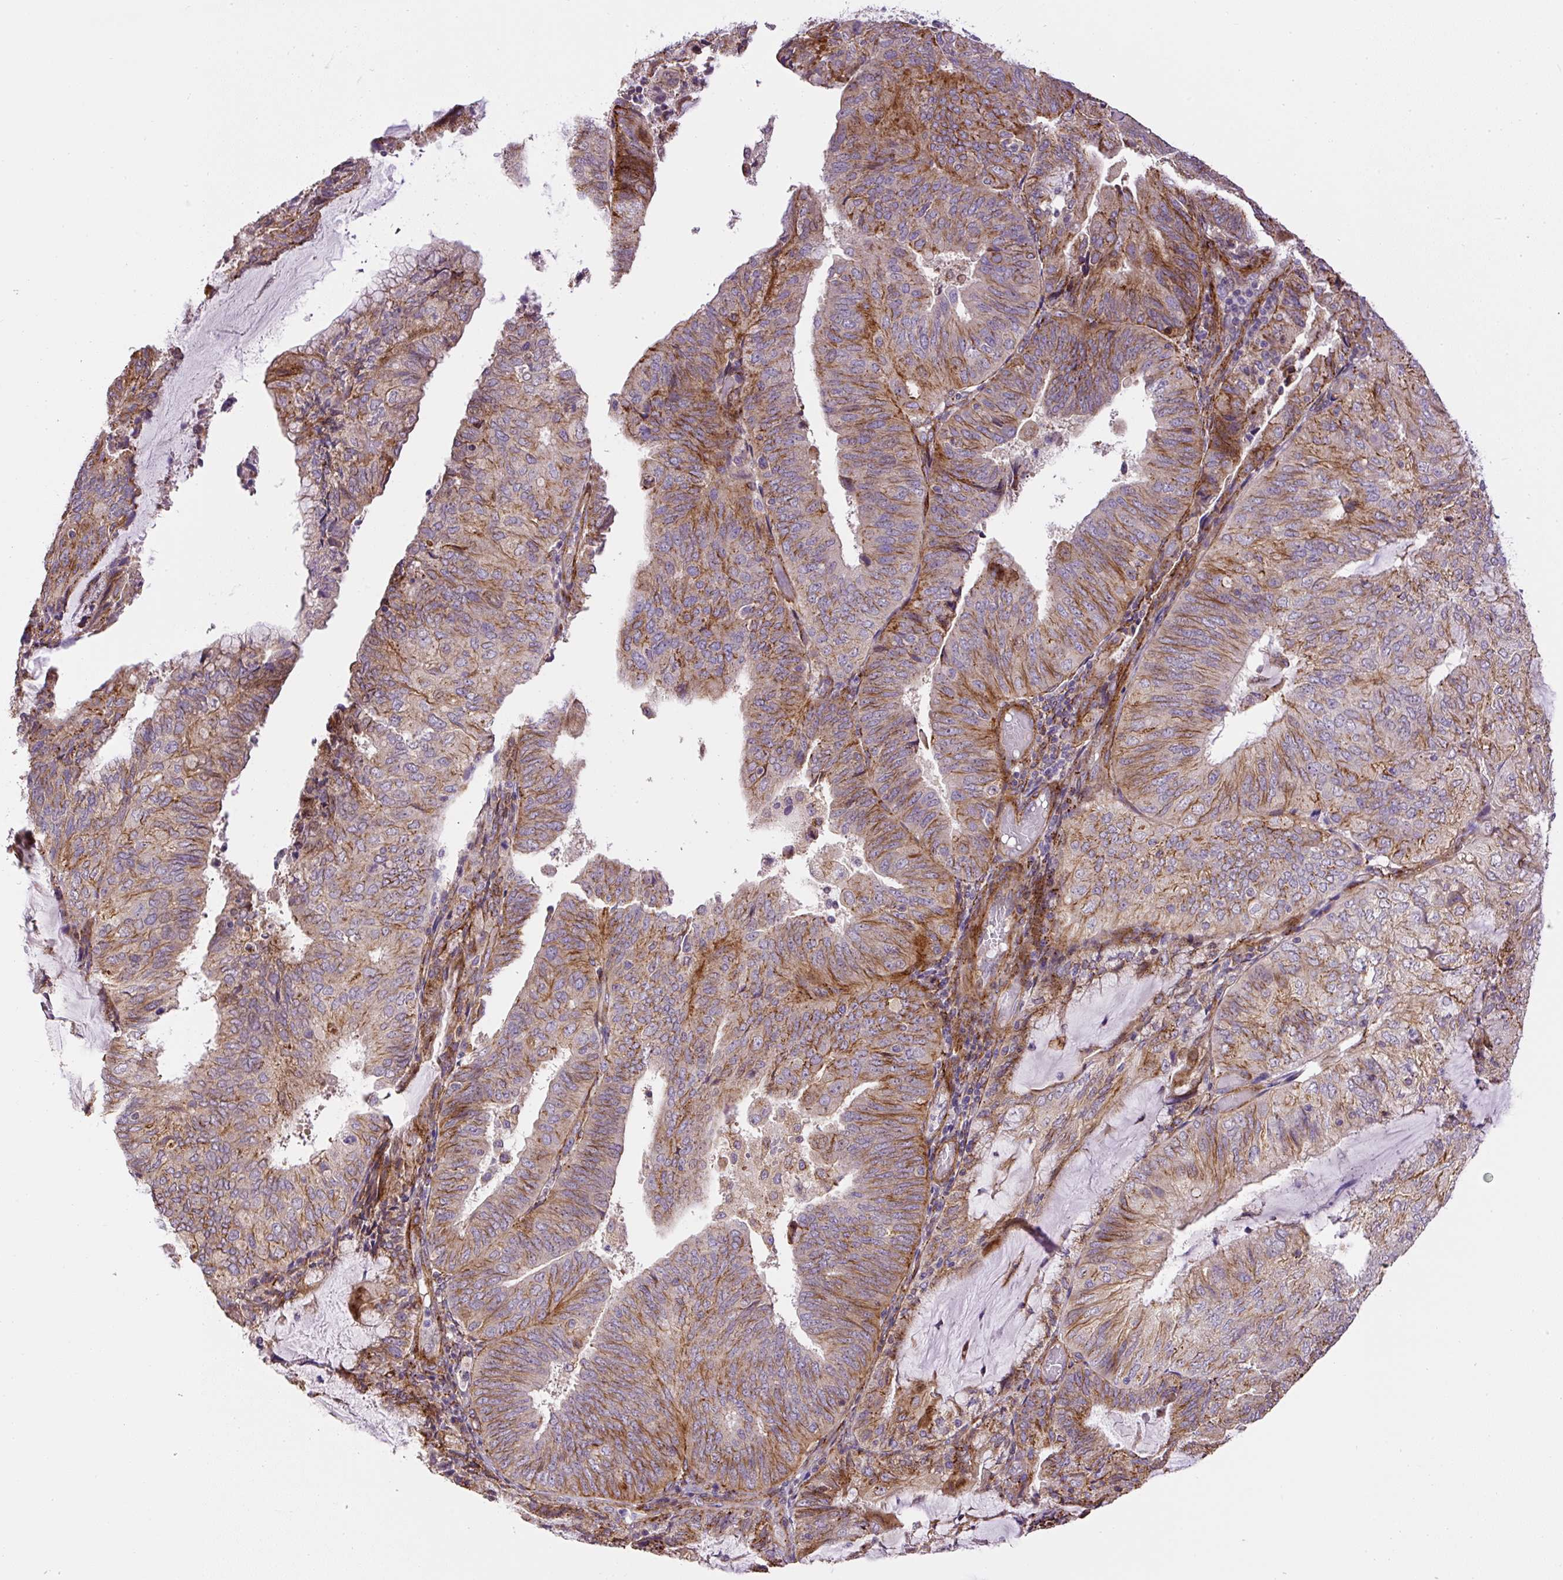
{"staining": {"intensity": "moderate", "quantity": "25%-75%", "location": "cytoplasmic/membranous"}, "tissue": "endometrial cancer", "cell_type": "Tumor cells", "image_type": "cancer", "snomed": [{"axis": "morphology", "description": "Adenocarcinoma, NOS"}, {"axis": "topography", "description": "Endometrium"}], "caption": "The immunohistochemical stain labels moderate cytoplasmic/membranous staining in tumor cells of endometrial adenocarcinoma tissue.", "gene": "RNF170", "patient": {"sex": "female", "age": 81}}